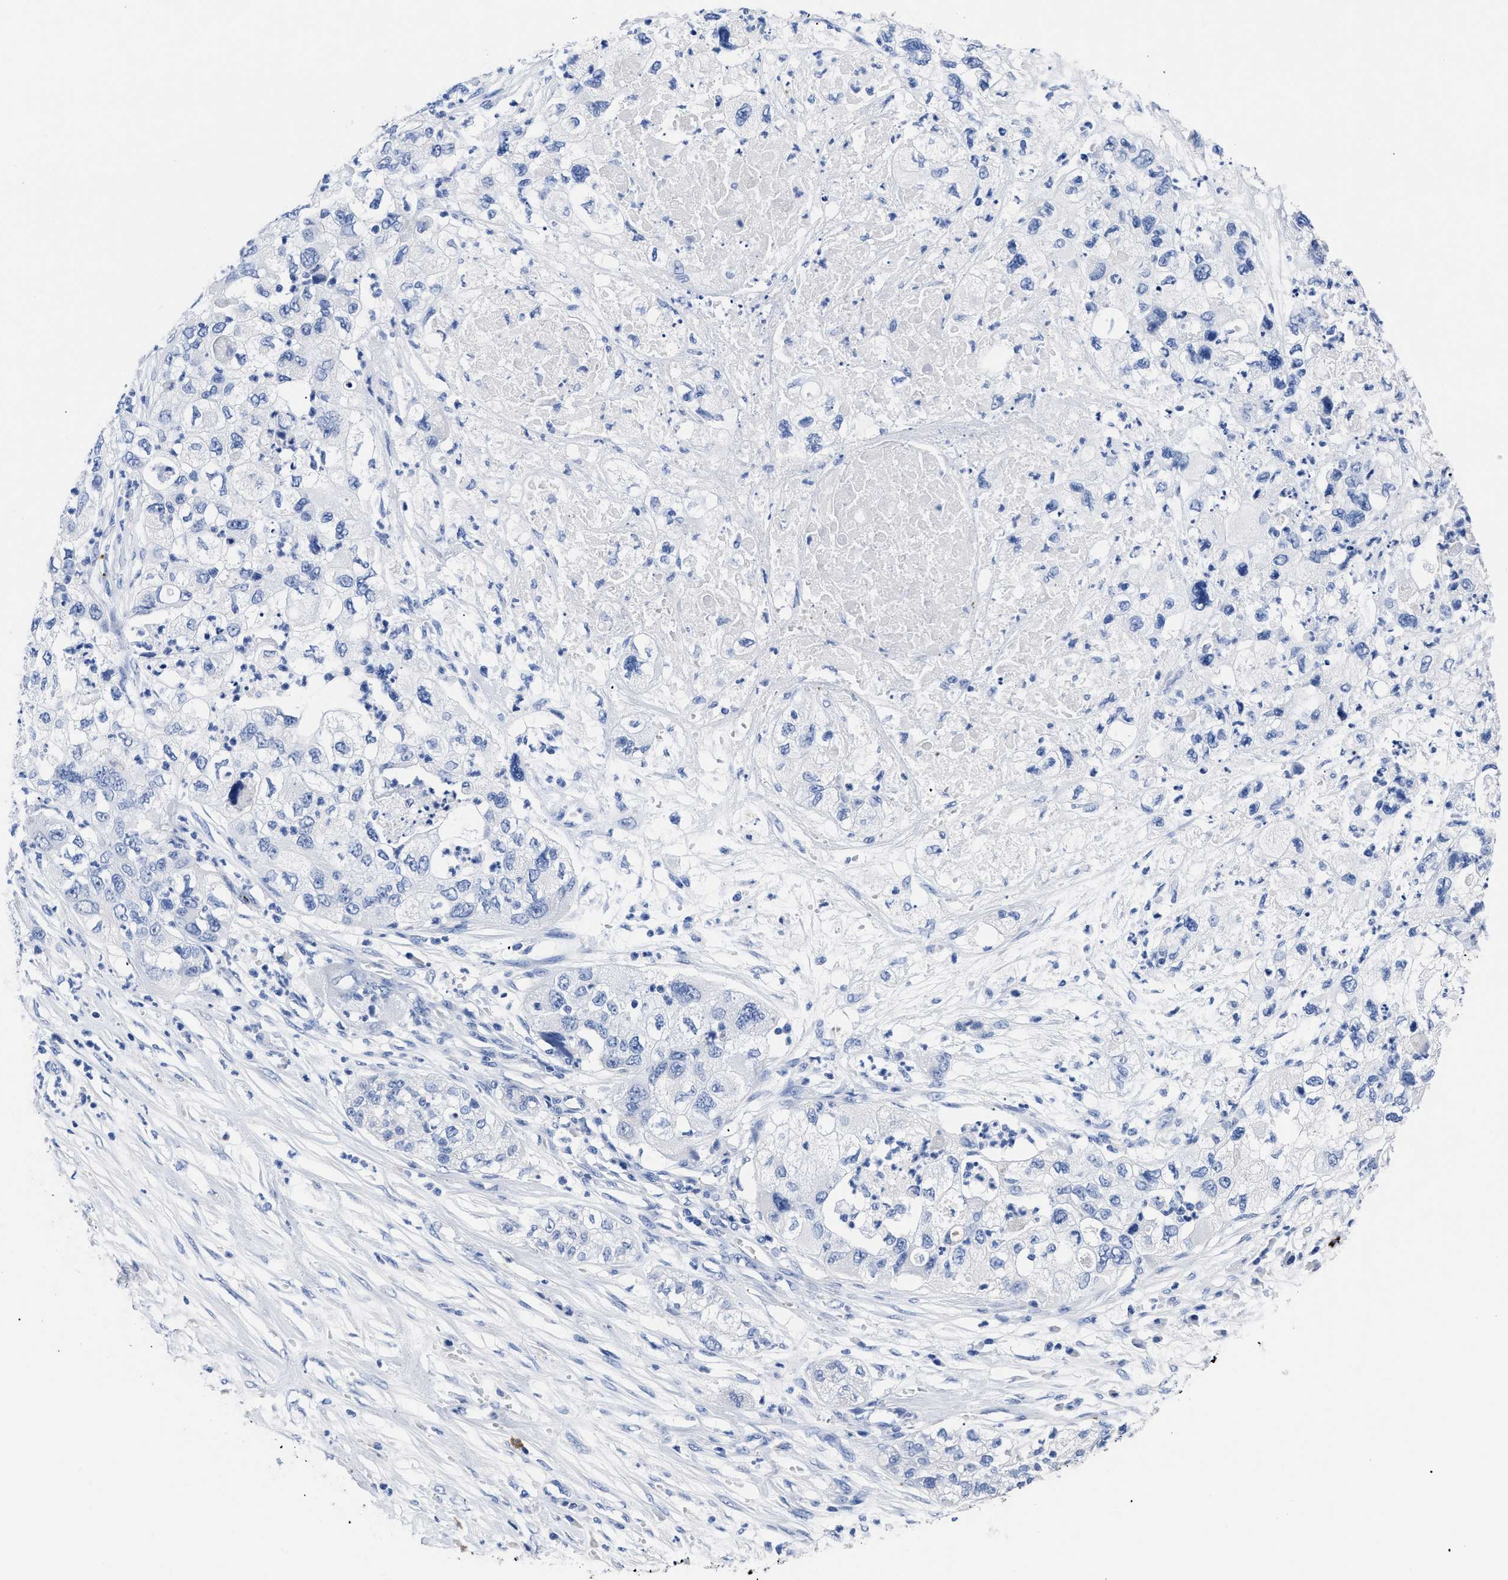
{"staining": {"intensity": "negative", "quantity": "none", "location": "none"}, "tissue": "pancreatic cancer", "cell_type": "Tumor cells", "image_type": "cancer", "snomed": [{"axis": "morphology", "description": "Adenocarcinoma, NOS"}, {"axis": "topography", "description": "Pancreas"}], "caption": "An image of adenocarcinoma (pancreatic) stained for a protein reveals no brown staining in tumor cells.", "gene": "TREML1", "patient": {"sex": "female", "age": 78}}